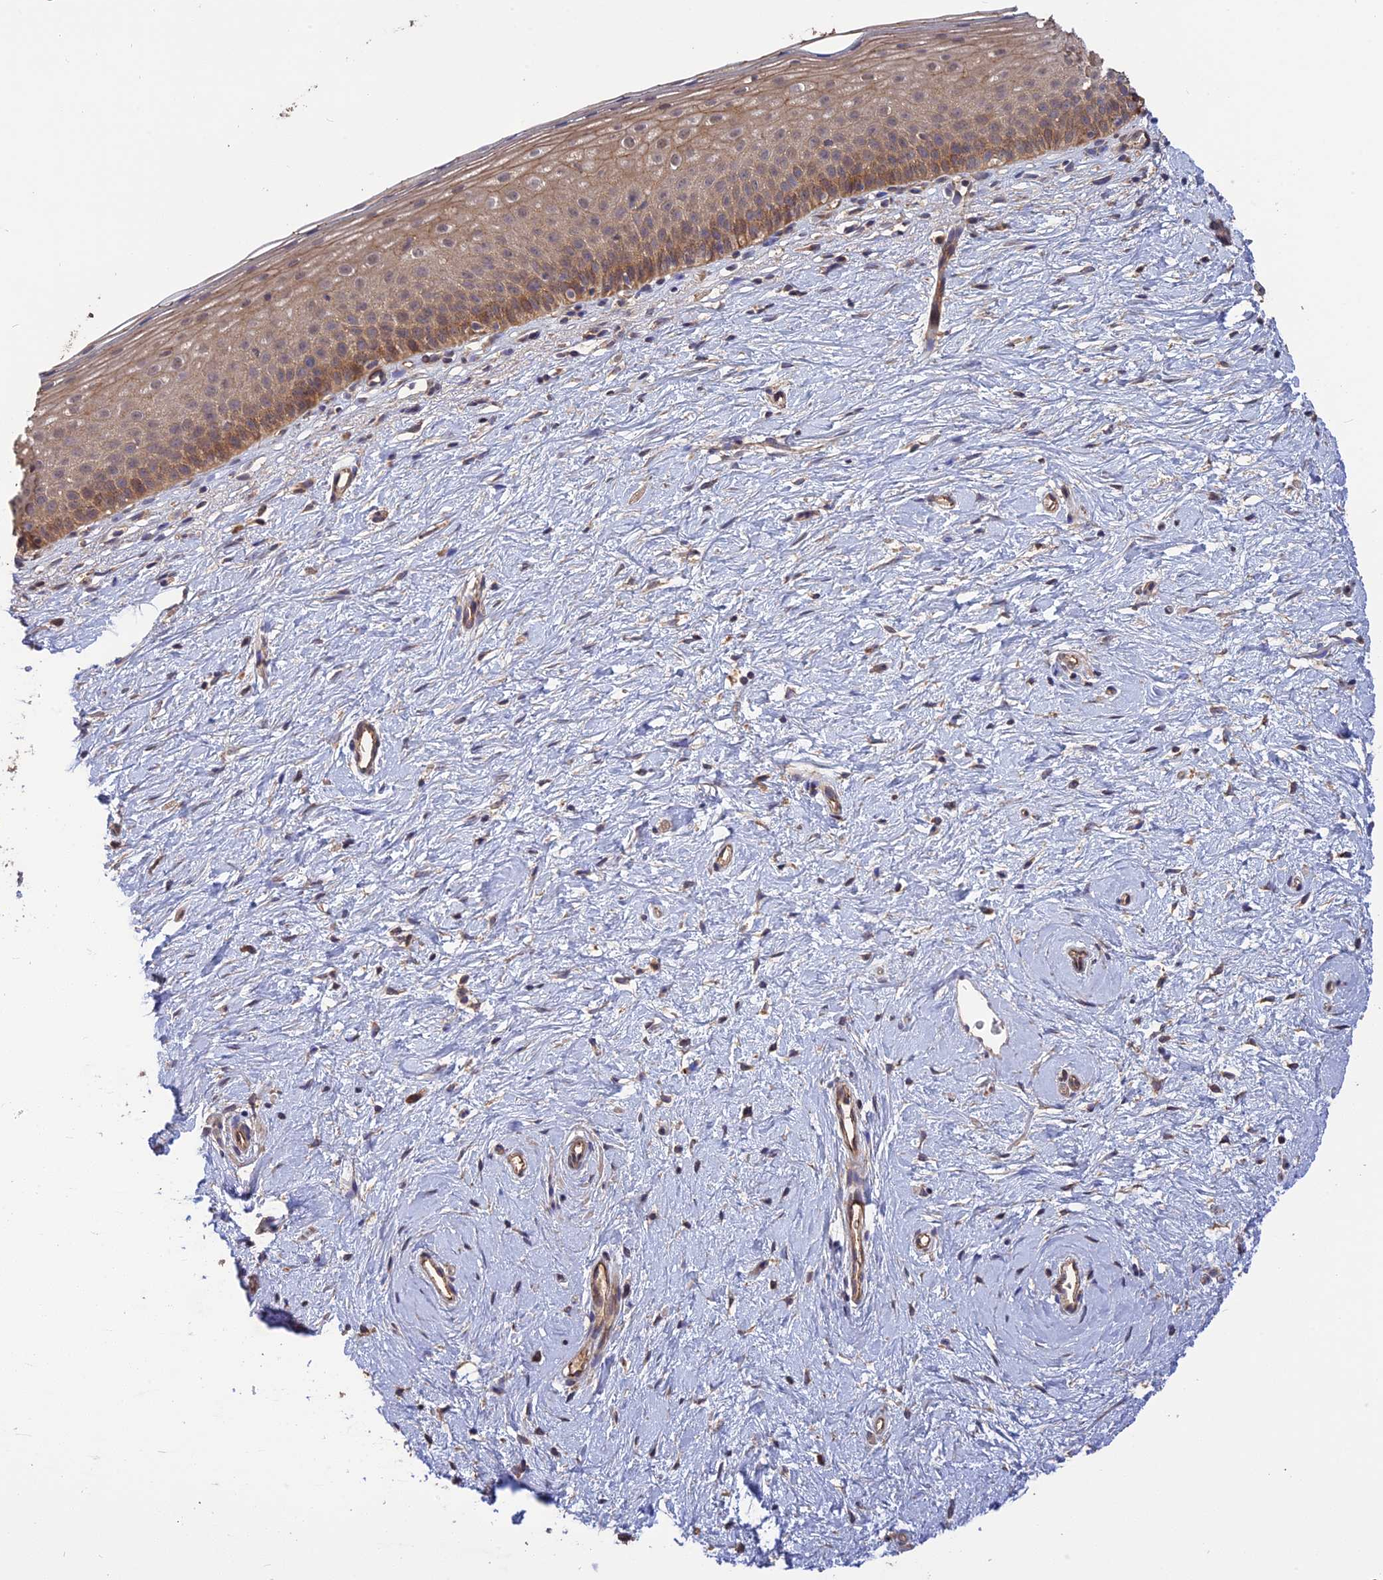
{"staining": {"intensity": "moderate", "quantity": "25%-75%", "location": "cytoplasmic/membranous"}, "tissue": "cervix", "cell_type": "Glandular cells", "image_type": "normal", "snomed": [{"axis": "morphology", "description": "Normal tissue, NOS"}, {"axis": "topography", "description": "Cervix"}], "caption": "This is a photomicrograph of IHC staining of benign cervix, which shows moderate positivity in the cytoplasmic/membranous of glandular cells.", "gene": "ARHGAP40", "patient": {"sex": "female", "age": 57}}